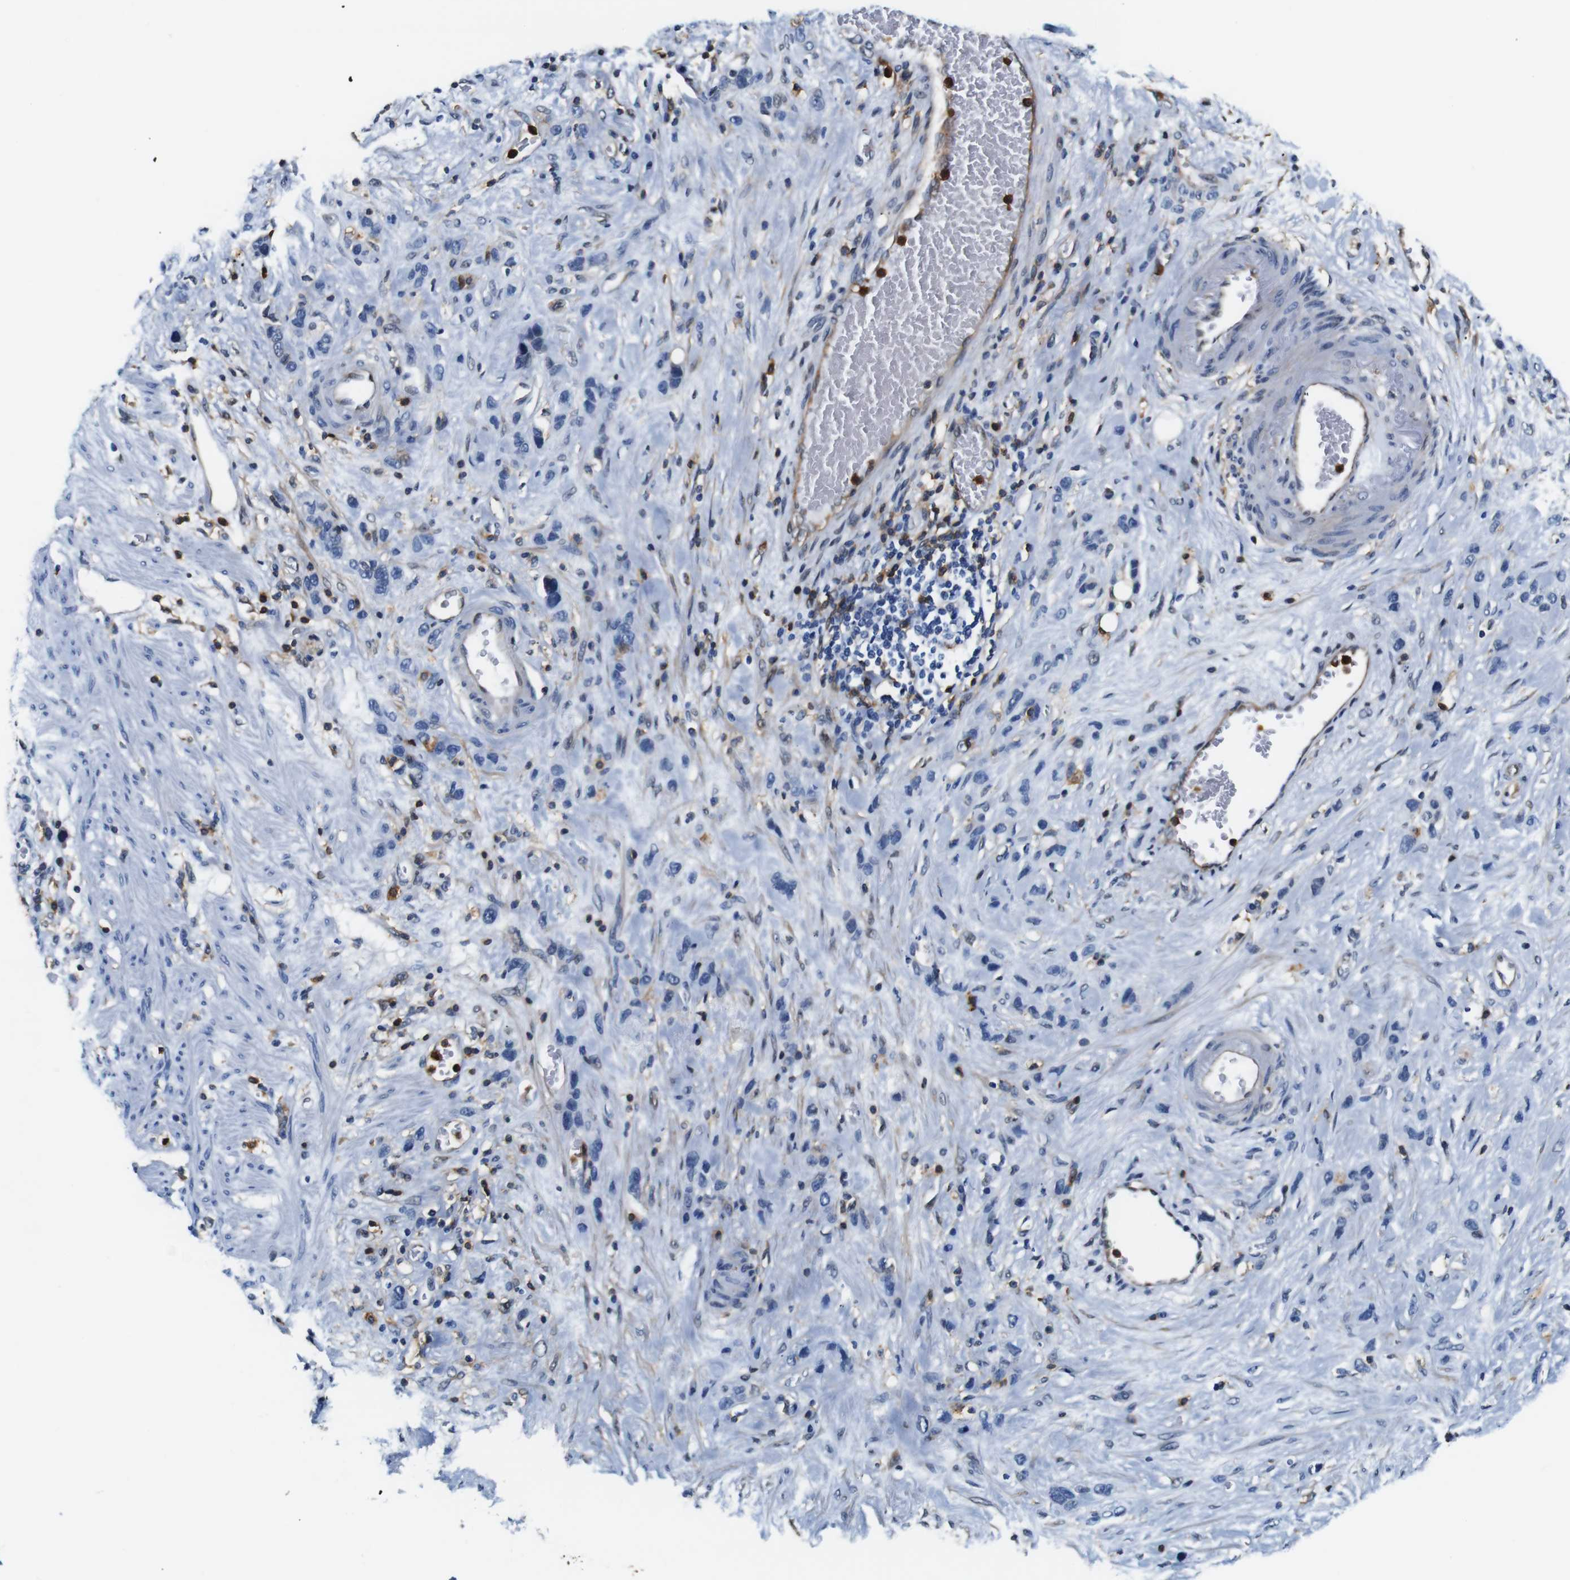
{"staining": {"intensity": "negative", "quantity": "none", "location": "none"}, "tissue": "stomach cancer", "cell_type": "Tumor cells", "image_type": "cancer", "snomed": [{"axis": "morphology", "description": "Adenocarcinoma, NOS"}, {"axis": "morphology", "description": "Adenocarcinoma, High grade"}, {"axis": "topography", "description": "Stomach, upper"}, {"axis": "topography", "description": "Stomach, lower"}], "caption": "Histopathology image shows no protein expression in tumor cells of stomach adenocarcinoma tissue.", "gene": "ANXA1", "patient": {"sex": "female", "age": 65}}